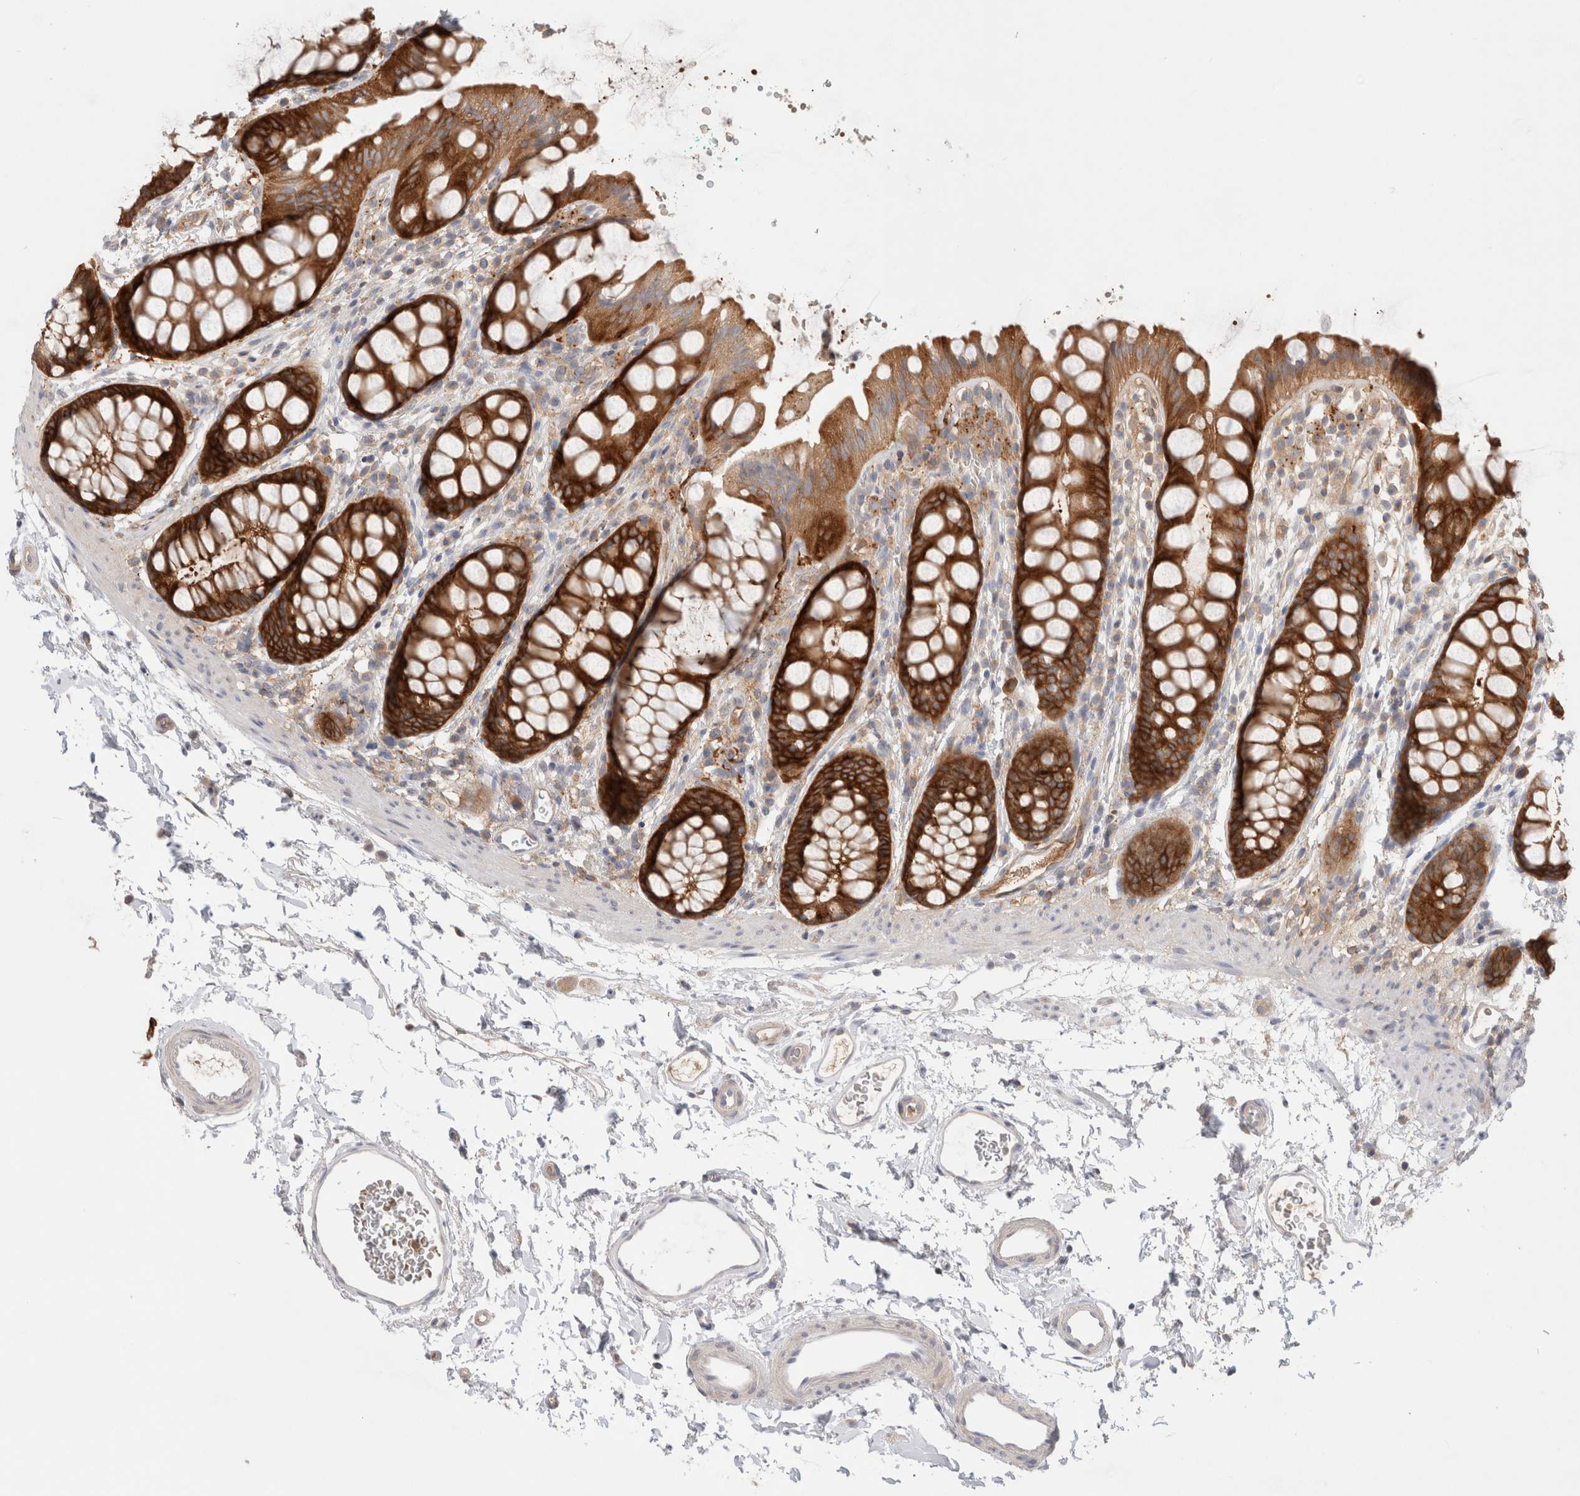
{"staining": {"intensity": "strong", "quantity": ">75%", "location": "cytoplasmic/membranous"}, "tissue": "rectum", "cell_type": "Glandular cells", "image_type": "normal", "snomed": [{"axis": "morphology", "description": "Normal tissue, NOS"}, {"axis": "topography", "description": "Rectum"}], "caption": "IHC staining of normal rectum, which displays high levels of strong cytoplasmic/membranous staining in about >75% of glandular cells indicating strong cytoplasmic/membranous protein staining. The staining was performed using DAB (brown) for protein detection and nuclei were counterstained in hematoxylin (blue).", "gene": "KLHL14", "patient": {"sex": "female", "age": 65}}